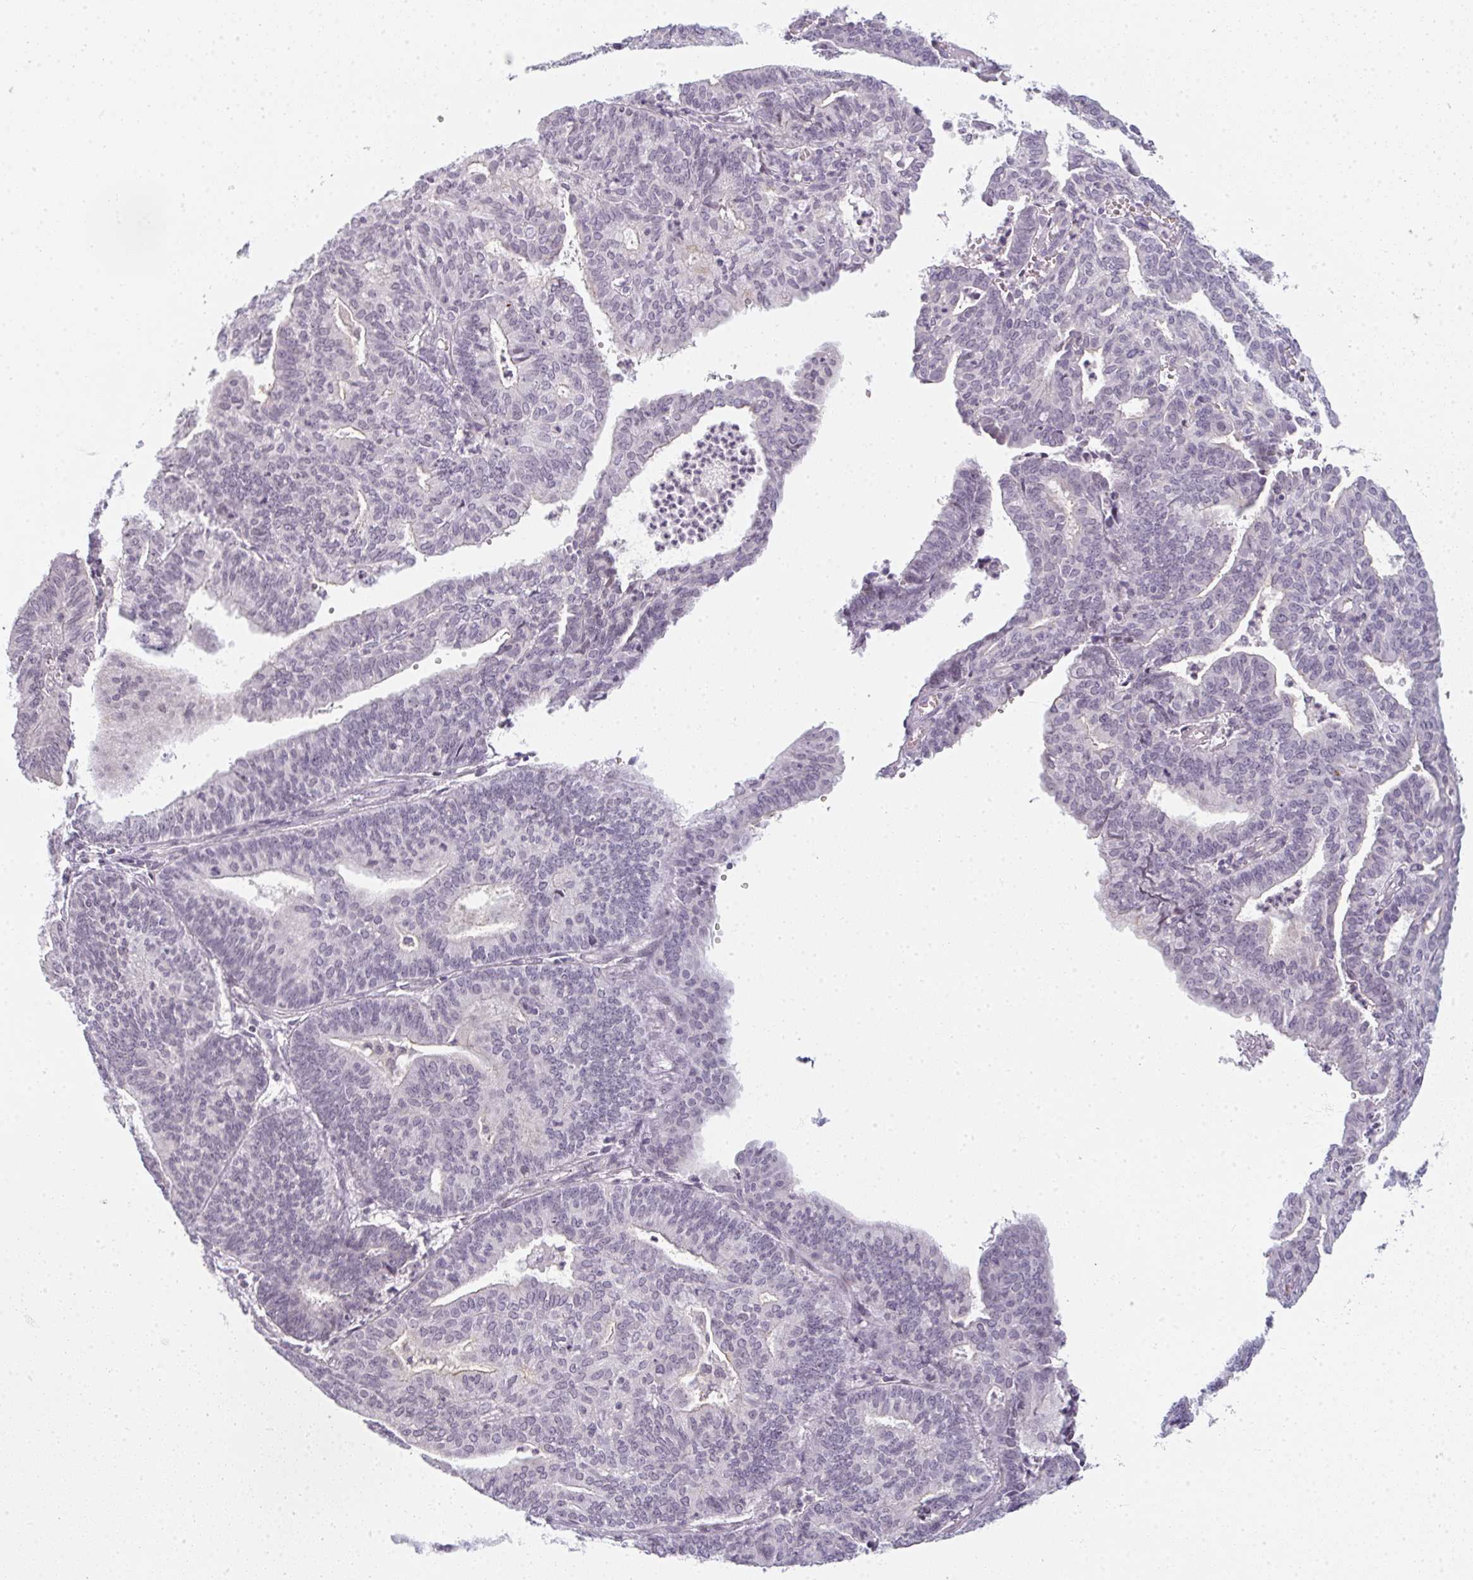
{"staining": {"intensity": "negative", "quantity": "none", "location": "none"}, "tissue": "endometrial cancer", "cell_type": "Tumor cells", "image_type": "cancer", "snomed": [{"axis": "morphology", "description": "Adenocarcinoma, NOS"}, {"axis": "topography", "description": "Endometrium"}], "caption": "High power microscopy histopathology image of an immunohistochemistry image of adenocarcinoma (endometrial), revealing no significant positivity in tumor cells.", "gene": "RBBP6", "patient": {"sex": "female", "age": 61}}